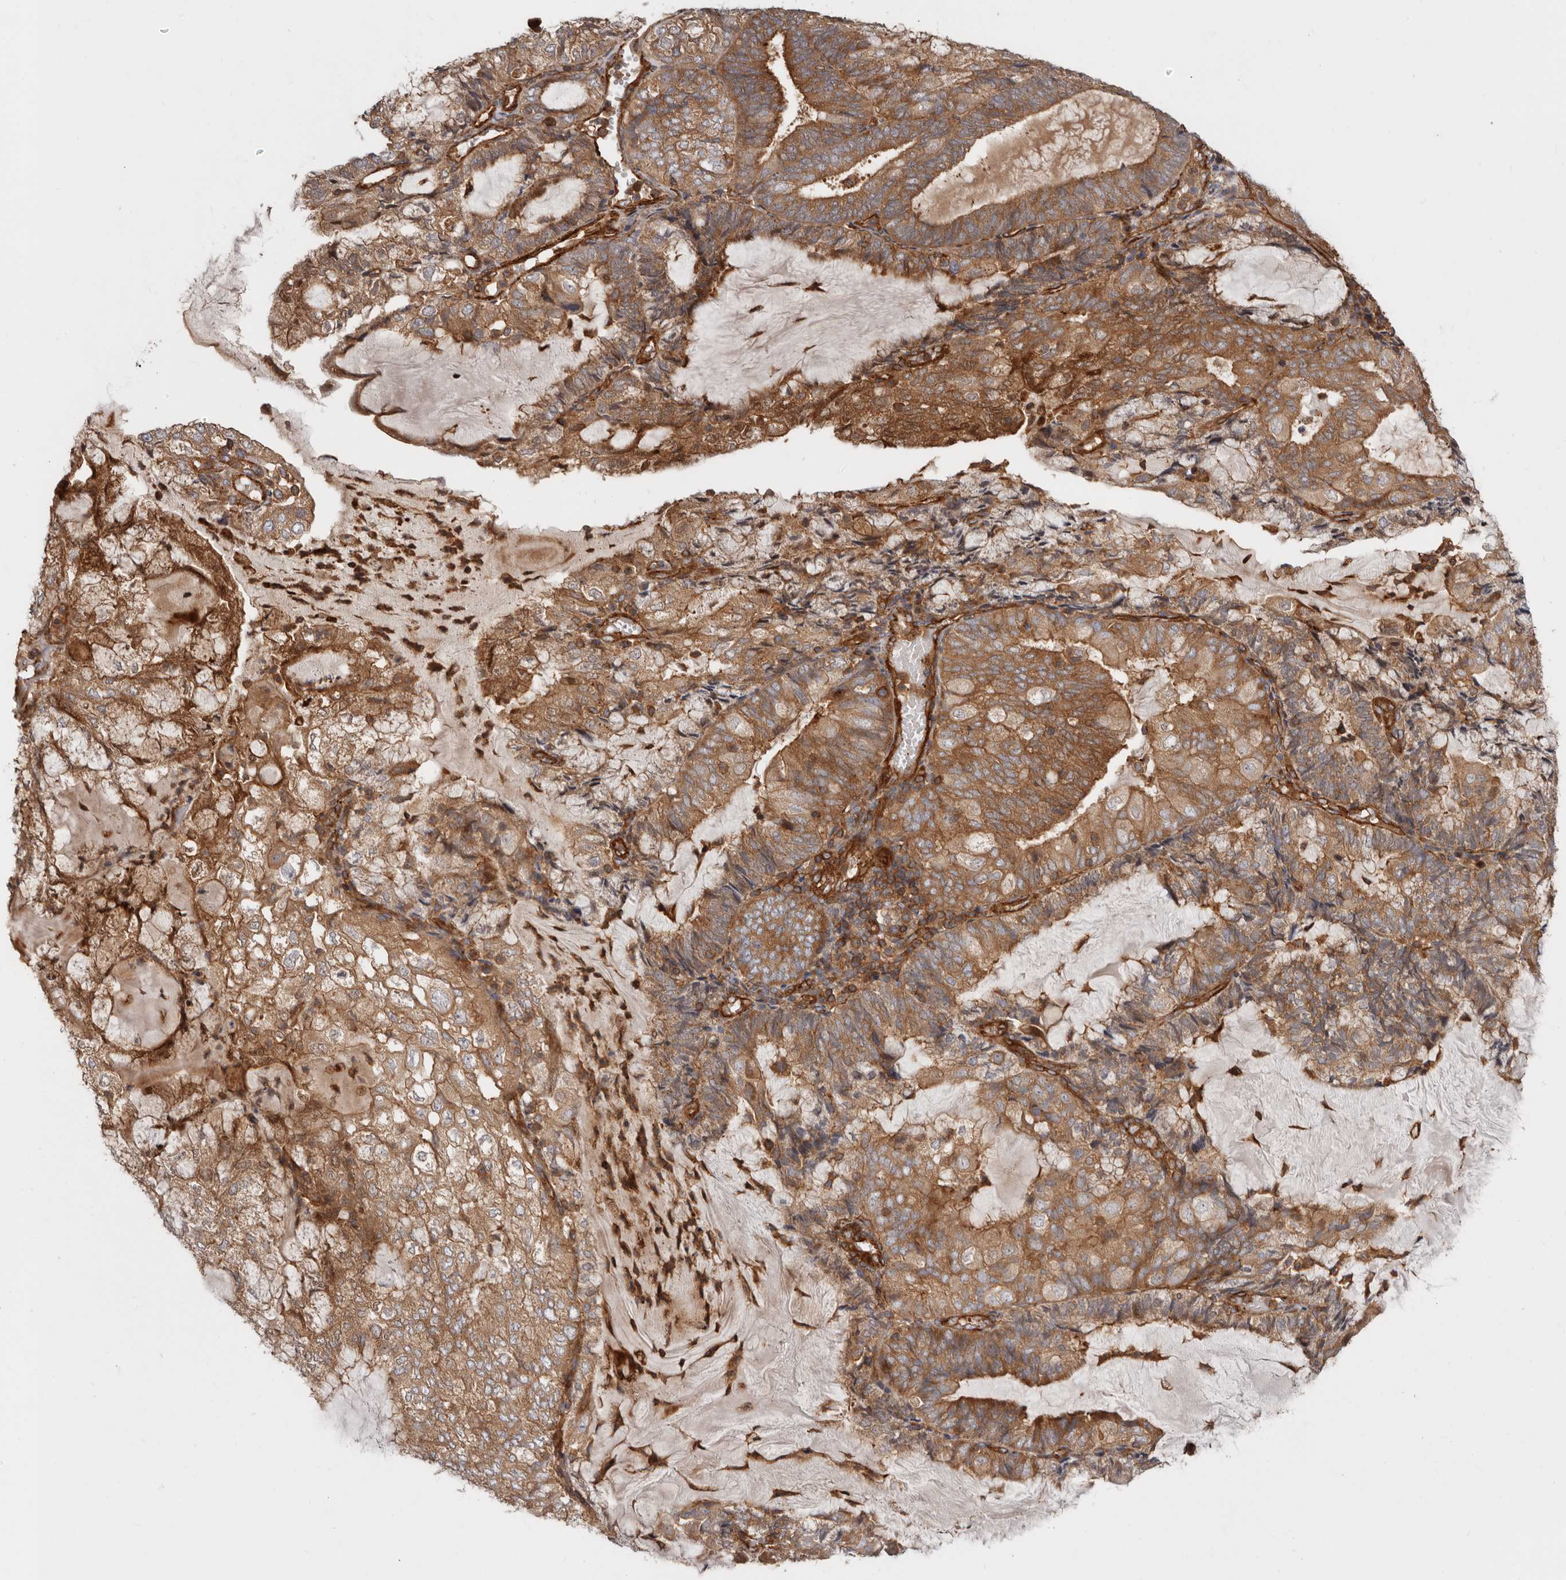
{"staining": {"intensity": "moderate", "quantity": ">75%", "location": "cytoplasmic/membranous"}, "tissue": "endometrial cancer", "cell_type": "Tumor cells", "image_type": "cancer", "snomed": [{"axis": "morphology", "description": "Adenocarcinoma, NOS"}, {"axis": "topography", "description": "Endometrium"}], "caption": "Immunohistochemistry staining of endometrial cancer, which displays medium levels of moderate cytoplasmic/membranous positivity in approximately >75% of tumor cells indicating moderate cytoplasmic/membranous protein expression. The staining was performed using DAB (3,3'-diaminobenzidine) (brown) for protein detection and nuclei were counterstained in hematoxylin (blue).", "gene": "TMC7", "patient": {"sex": "female", "age": 81}}